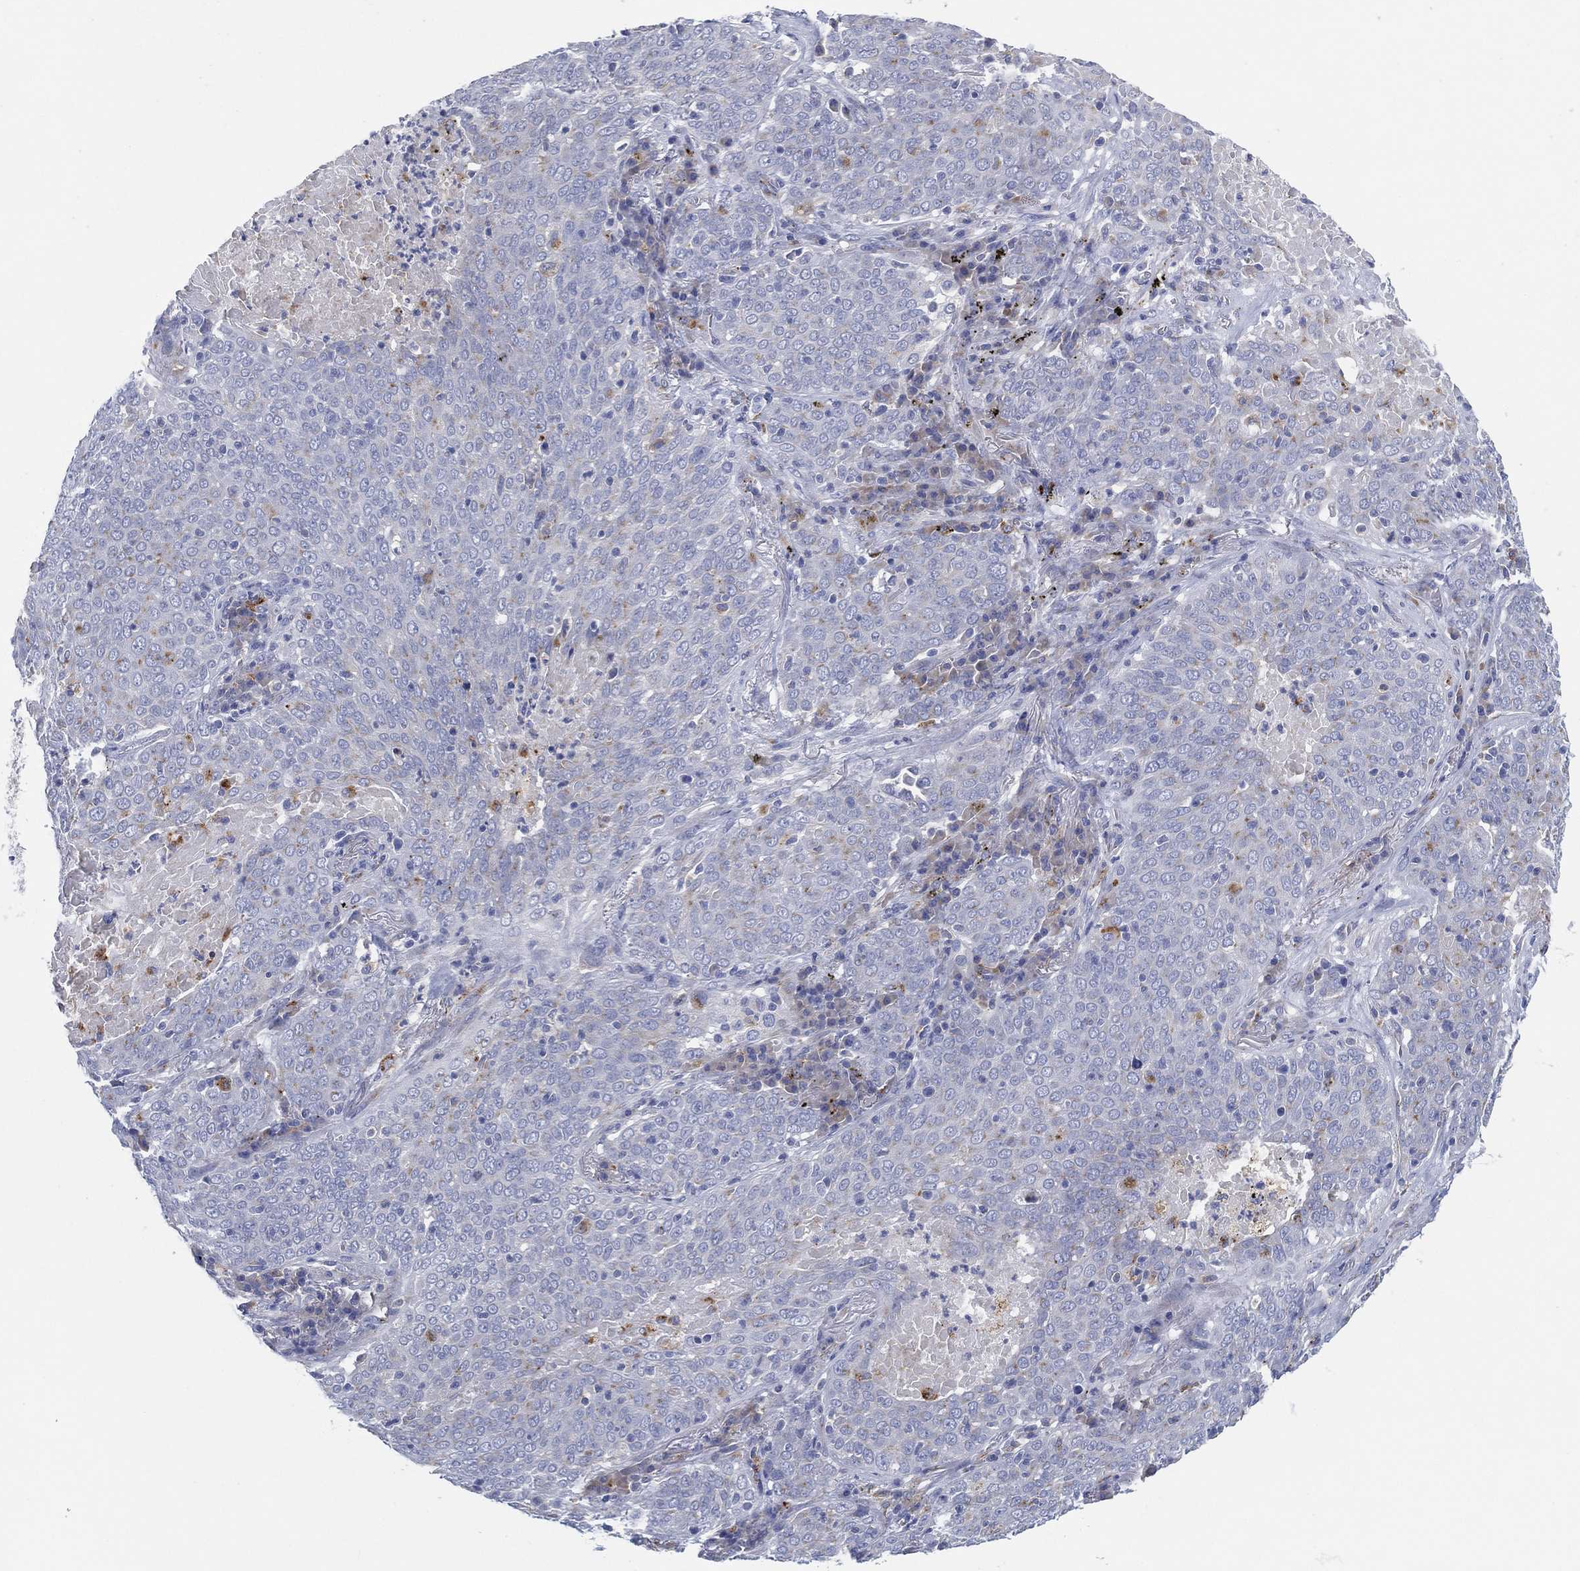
{"staining": {"intensity": "negative", "quantity": "none", "location": "none"}, "tissue": "lung cancer", "cell_type": "Tumor cells", "image_type": "cancer", "snomed": [{"axis": "morphology", "description": "Squamous cell carcinoma, NOS"}, {"axis": "topography", "description": "Lung"}], "caption": "Tumor cells show no significant protein positivity in lung cancer (squamous cell carcinoma).", "gene": "GALNS", "patient": {"sex": "male", "age": 82}}